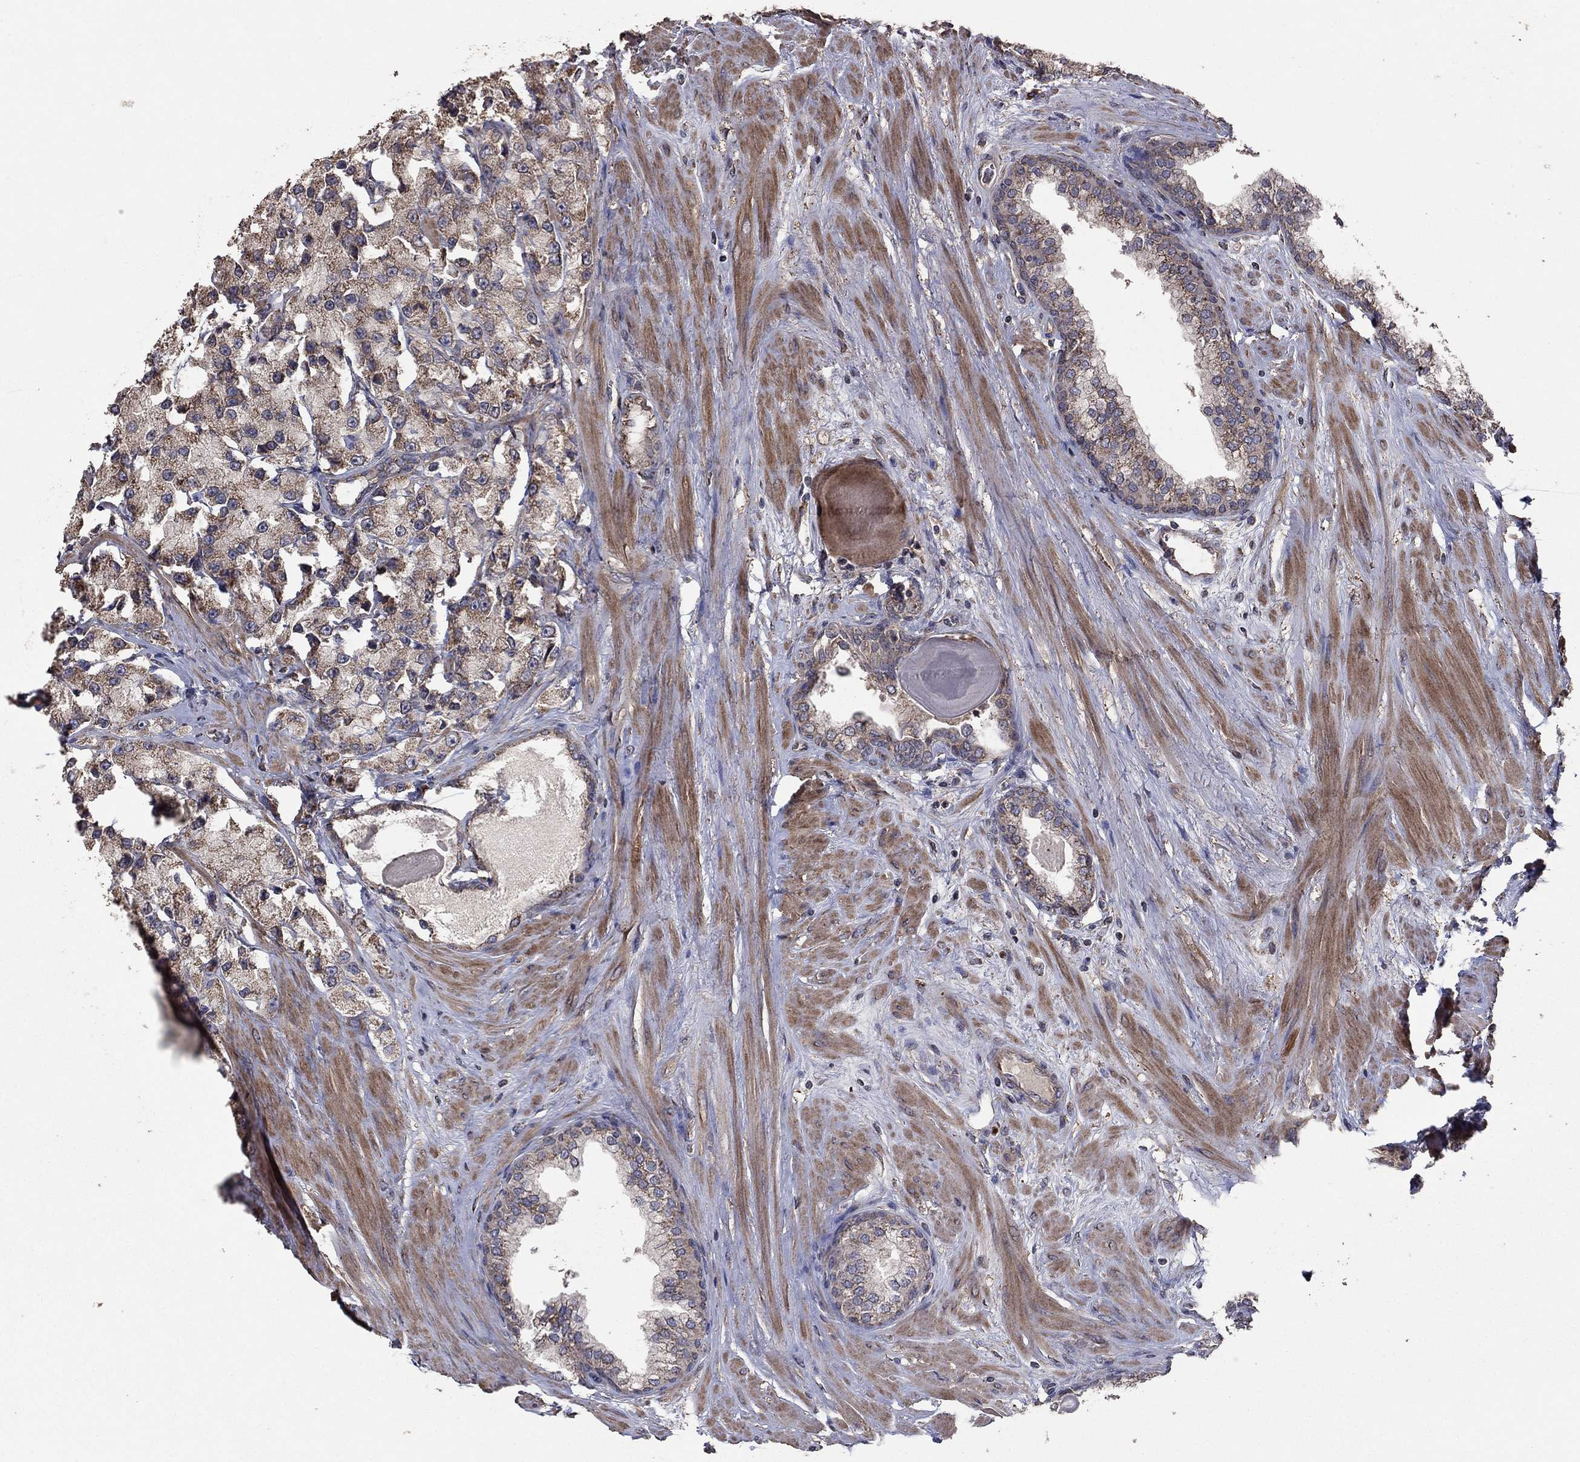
{"staining": {"intensity": "moderate", "quantity": "25%-75%", "location": "cytoplasmic/membranous"}, "tissue": "prostate cancer", "cell_type": "Tumor cells", "image_type": "cancer", "snomed": [{"axis": "morphology", "description": "Adenocarcinoma, NOS"}, {"axis": "topography", "description": "Prostate and seminal vesicle, NOS"}, {"axis": "topography", "description": "Prostate"}], "caption": "Prostate cancer (adenocarcinoma) stained for a protein shows moderate cytoplasmic/membranous positivity in tumor cells. The staining was performed using DAB, with brown indicating positive protein expression. Nuclei are stained blue with hematoxylin.", "gene": "FLT4", "patient": {"sex": "male", "age": 64}}